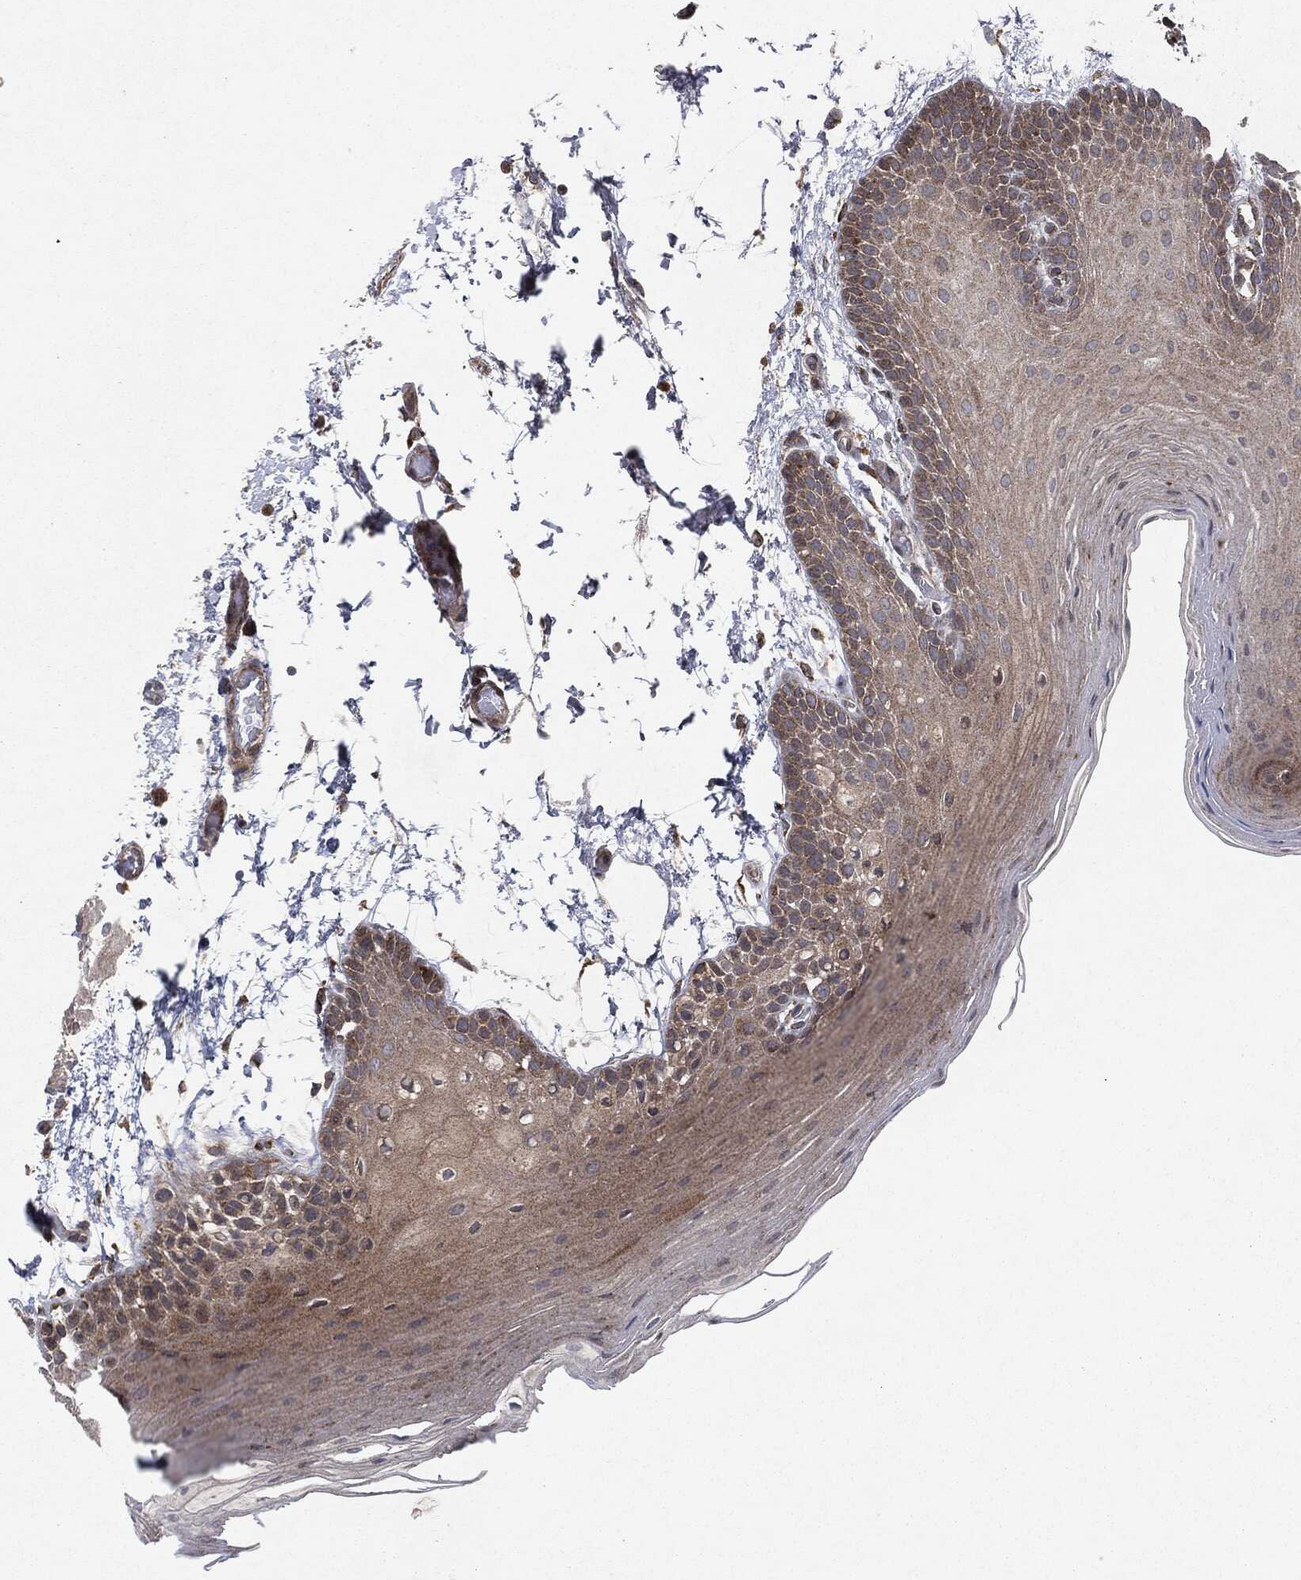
{"staining": {"intensity": "moderate", "quantity": "25%-75%", "location": "cytoplasmic/membranous"}, "tissue": "oral mucosa", "cell_type": "Squamous epithelial cells", "image_type": "normal", "snomed": [{"axis": "morphology", "description": "Normal tissue, NOS"}, {"axis": "topography", "description": "Oral tissue"}], "caption": "Immunohistochemistry of normal human oral mucosa exhibits medium levels of moderate cytoplasmic/membranous positivity in approximately 25%-75% of squamous epithelial cells. (Brightfield microscopy of DAB IHC at high magnification).", "gene": "RAF1", "patient": {"sex": "male", "age": 62}}